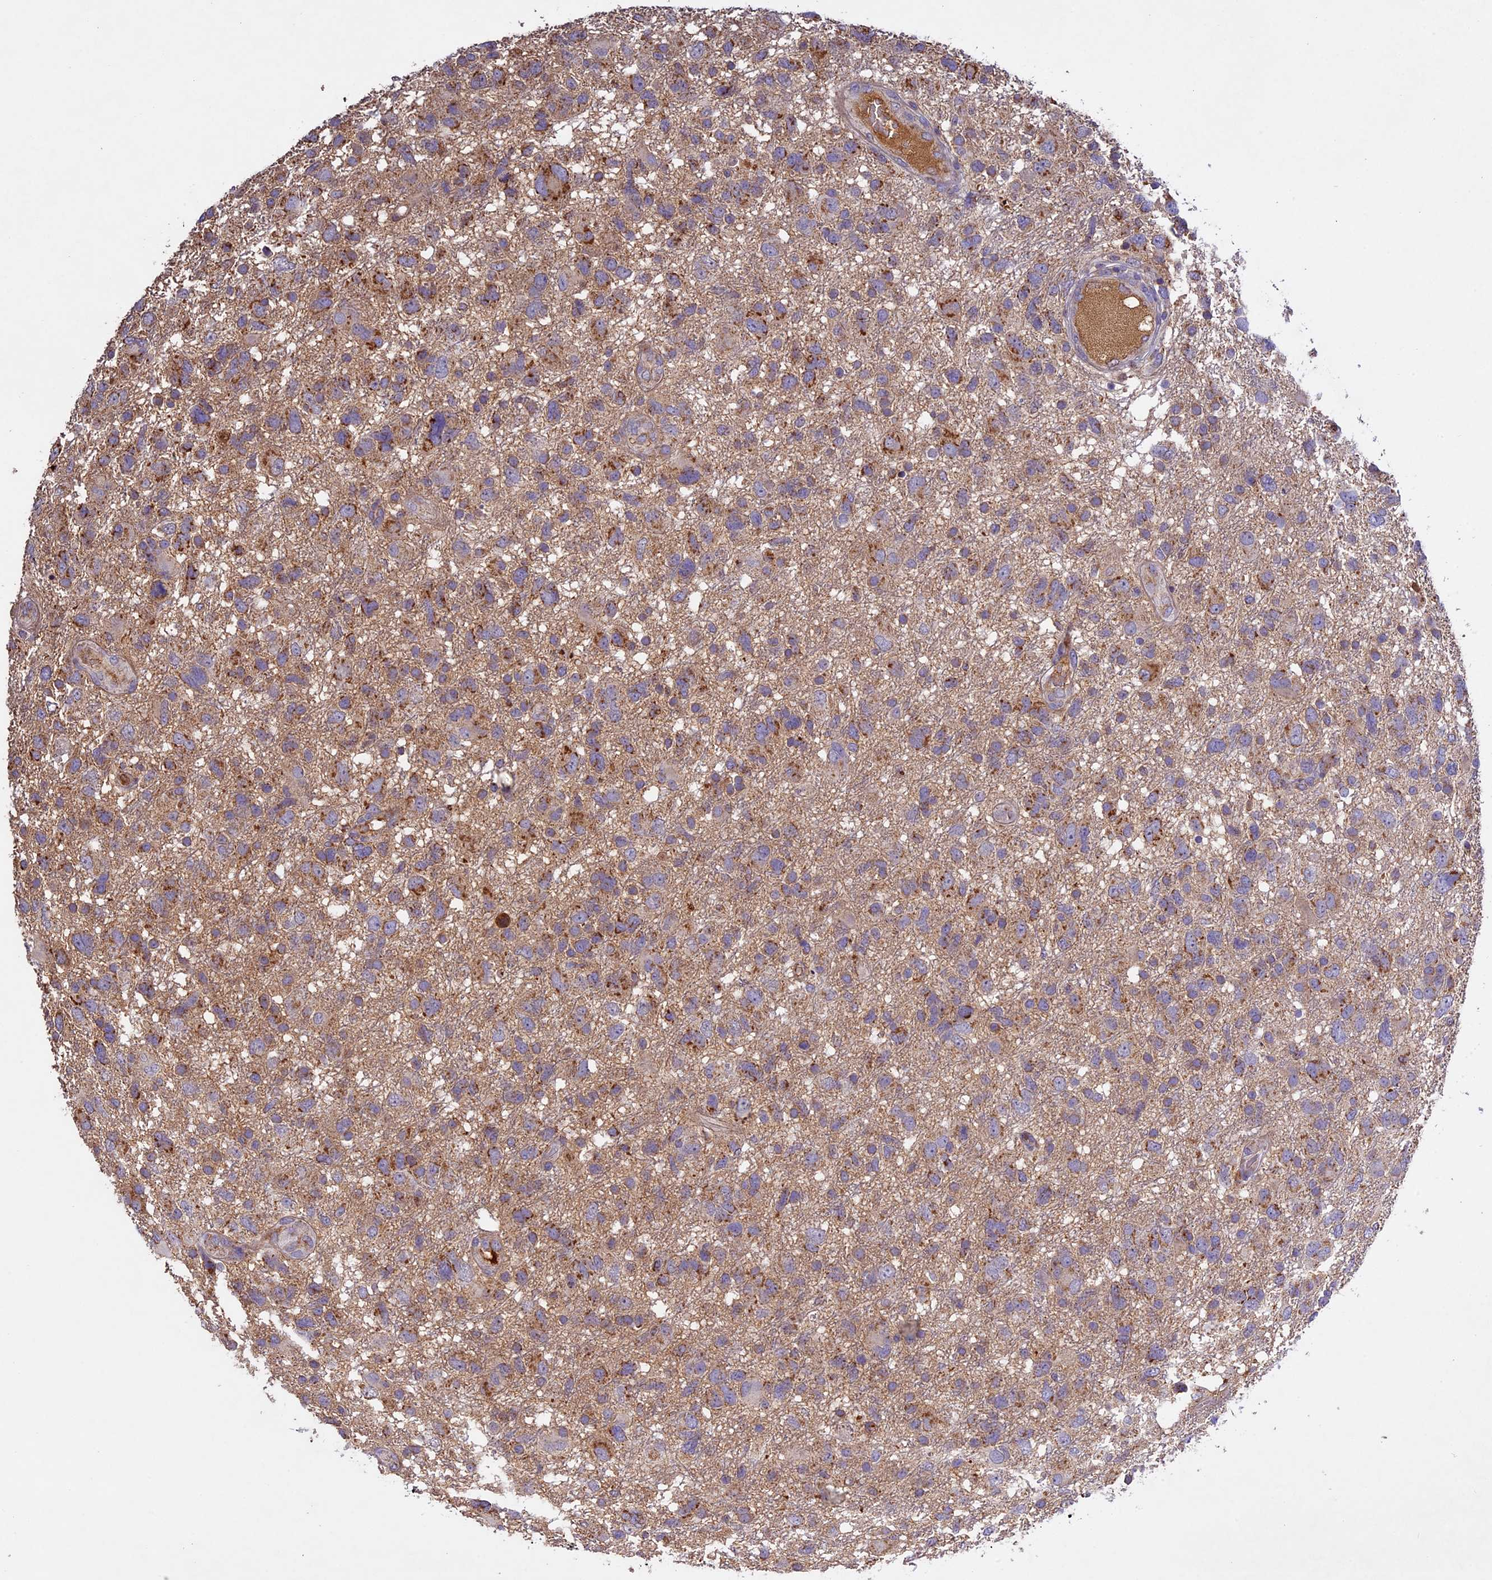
{"staining": {"intensity": "moderate", "quantity": "25%-75%", "location": "cytoplasmic/membranous"}, "tissue": "glioma", "cell_type": "Tumor cells", "image_type": "cancer", "snomed": [{"axis": "morphology", "description": "Glioma, malignant, High grade"}, {"axis": "topography", "description": "Brain"}], "caption": "A high-resolution image shows immunohistochemistry staining of high-grade glioma (malignant), which displays moderate cytoplasmic/membranous staining in approximately 25%-75% of tumor cells.", "gene": "OCEL1", "patient": {"sex": "male", "age": 61}}